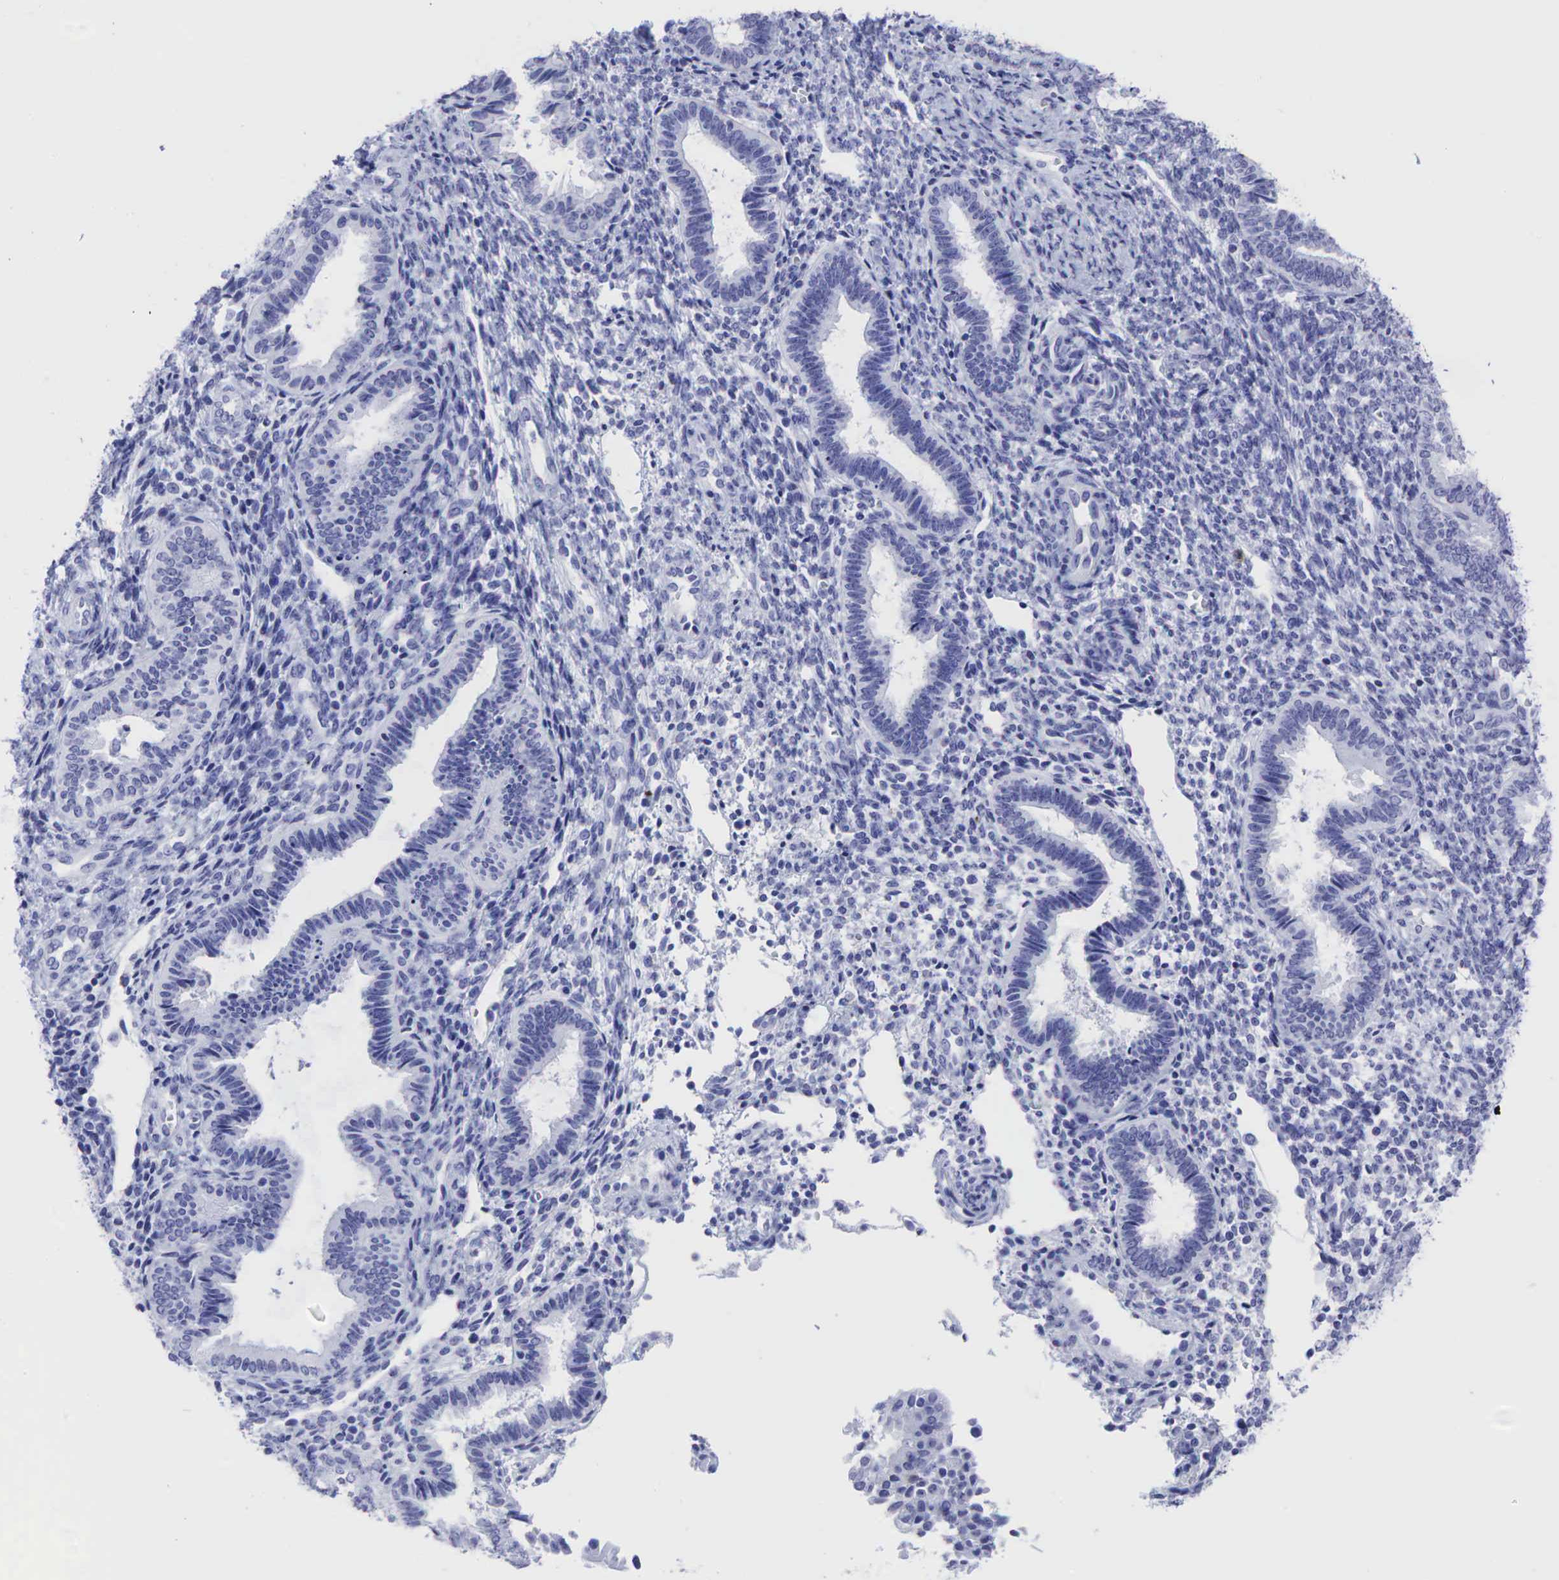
{"staining": {"intensity": "weak", "quantity": "25%-75%", "location": "cytoplasmic/membranous"}, "tissue": "endometrium", "cell_type": "Cells in endometrial stroma", "image_type": "normal", "snomed": [{"axis": "morphology", "description": "Normal tissue, NOS"}, {"axis": "topography", "description": "Endometrium"}], "caption": "A low amount of weak cytoplasmic/membranous staining is identified in approximately 25%-75% of cells in endometrial stroma in normal endometrium.", "gene": "TNFRSF8", "patient": {"sex": "female", "age": 36}}